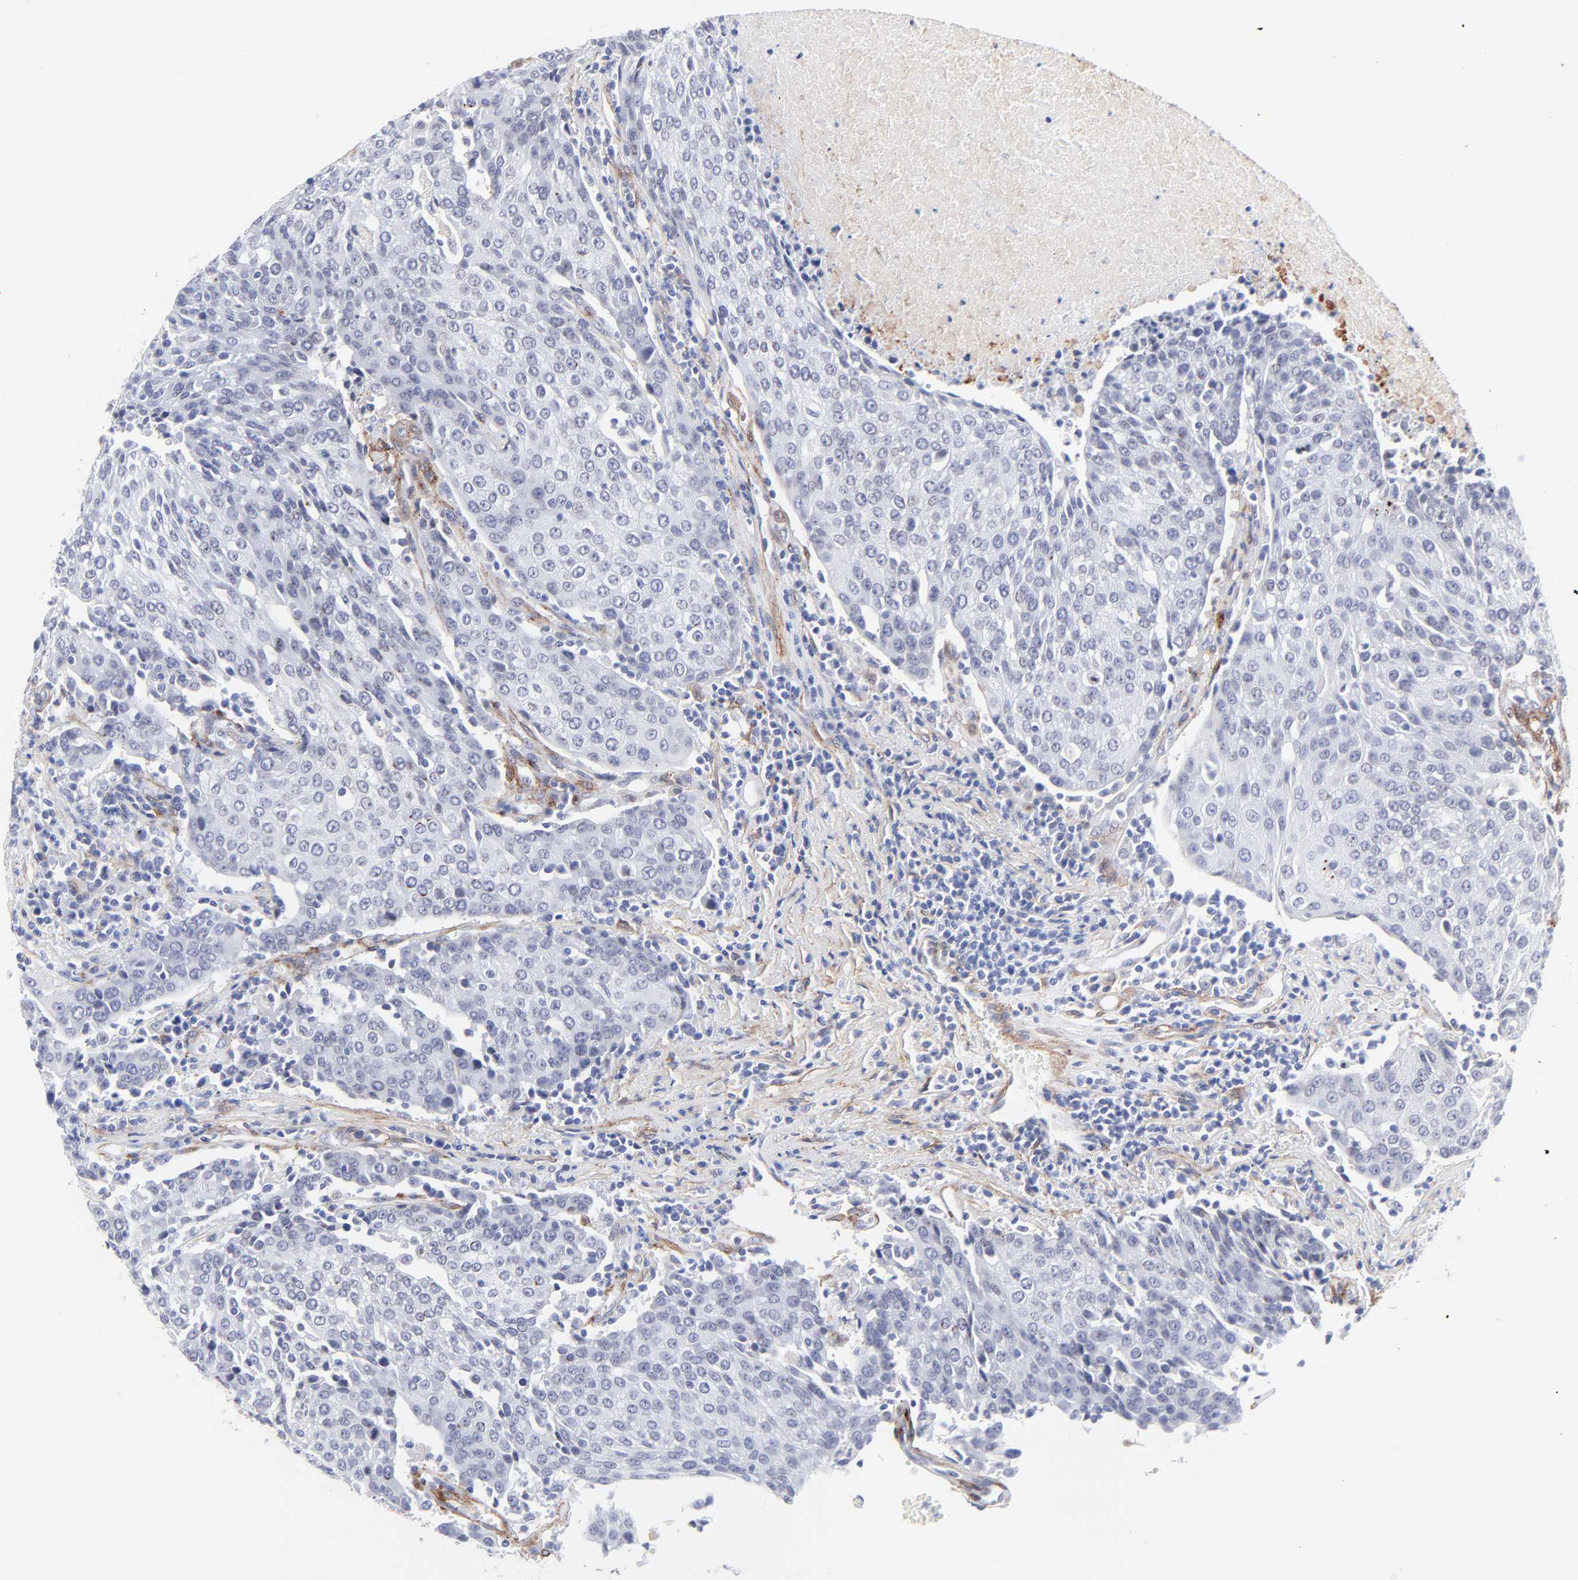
{"staining": {"intensity": "moderate", "quantity": "<25%", "location": "cytoplasmic/membranous"}, "tissue": "urothelial cancer", "cell_type": "Tumor cells", "image_type": "cancer", "snomed": [{"axis": "morphology", "description": "Urothelial carcinoma, High grade"}, {"axis": "topography", "description": "Urinary bladder"}], "caption": "About <25% of tumor cells in high-grade urothelial carcinoma show moderate cytoplasmic/membranous protein staining as visualized by brown immunohistochemical staining.", "gene": "PDGFRB", "patient": {"sex": "female", "age": 85}}